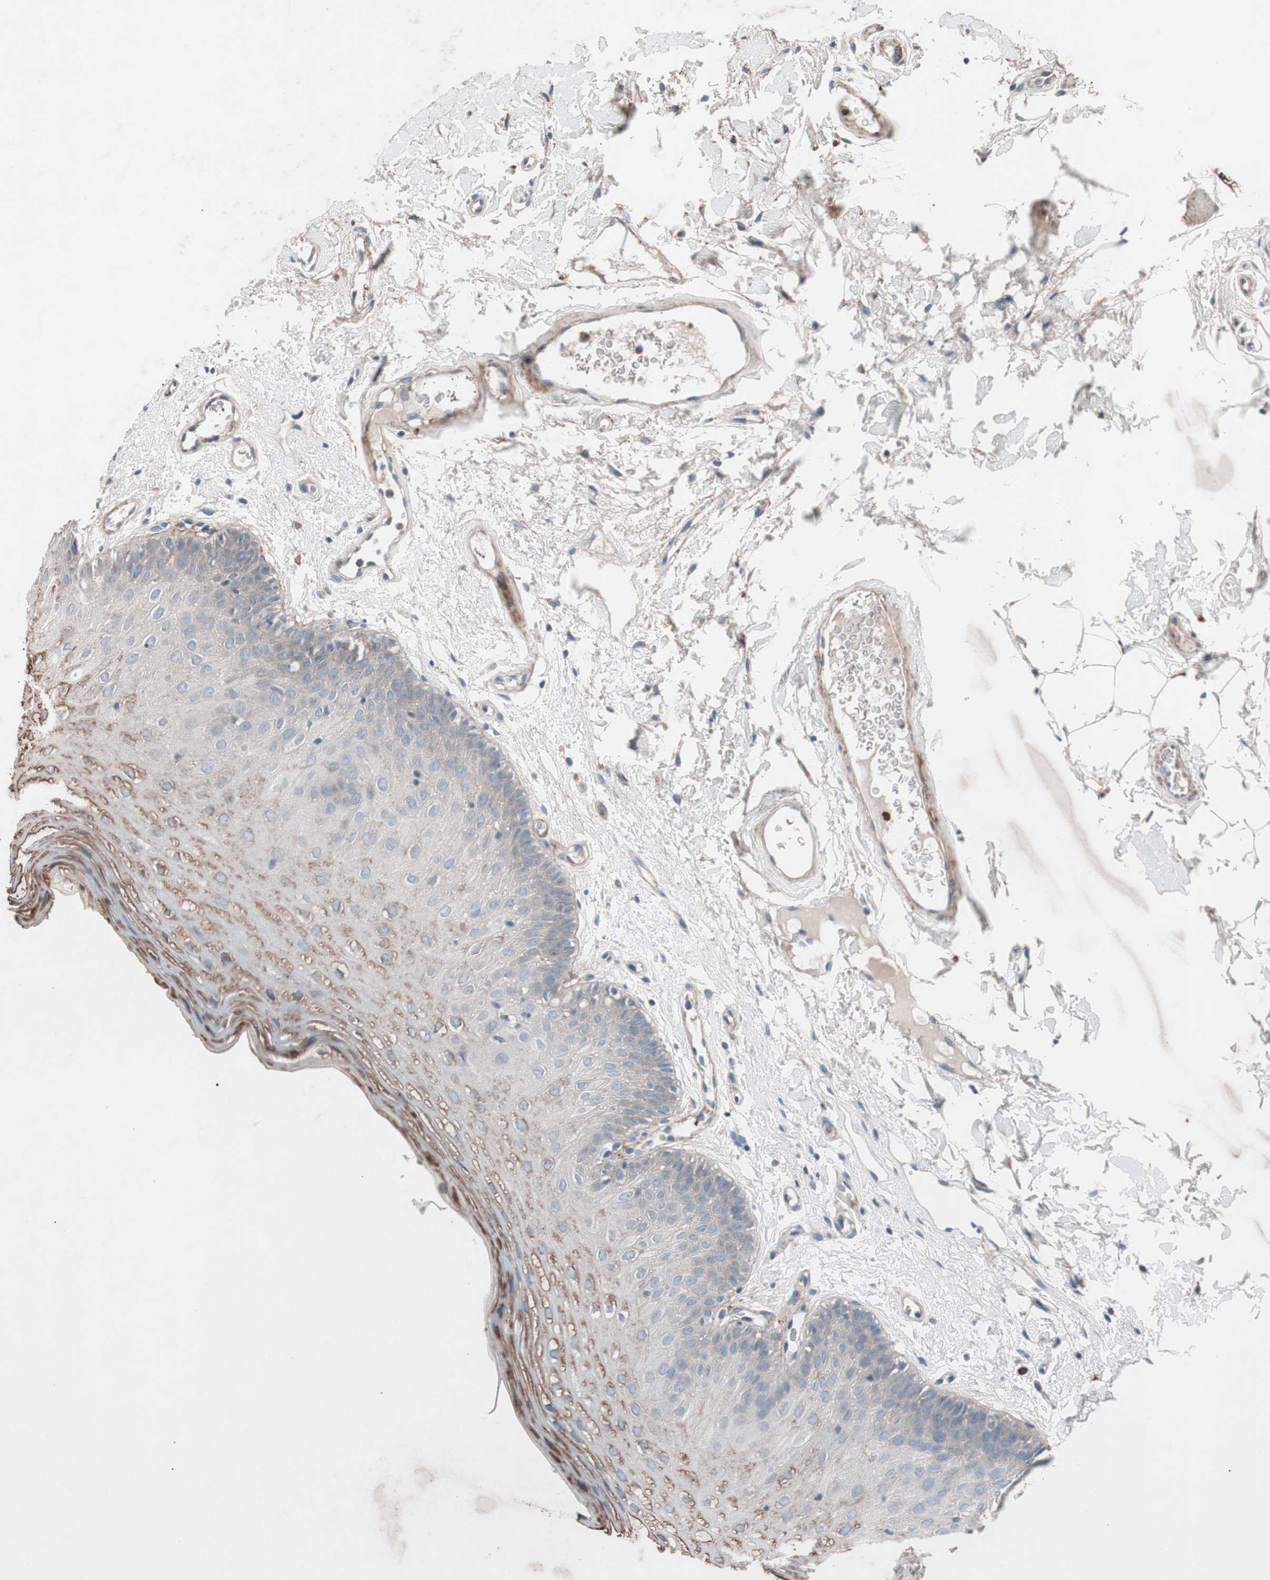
{"staining": {"intensity": "weak", "quantity": "25%-75%", "location": "cytoplasmic/membranous"}, "tissue": "oral mucosa", "cell_type": "Squamous epithelial cells", "image_type": "normal", "snomed": [{"axis": "morphology", "description": "Normal tissue, NOS"}, {"axis": "morphology", "description": "Squamous cell carcinoma, NOS"}, {"axis": "topography", "description": "Skeletal muscle"}, {"axis": "topography", "description": "Oral tissue"}], "caption": "Immunohistochemistry of normal human oral mucosa shows low levels of weak cytoplasmic/membranous expression in about 25%-75% of squamous epithelial cells. Using DAB (3,3'-diaminobenzidine) (brown) and hematoxylin (blue) stains, captured at high magnification using brightfield microscopy.", "gene": "GRB7", "patient": {"sex": "male", "age": 71}}